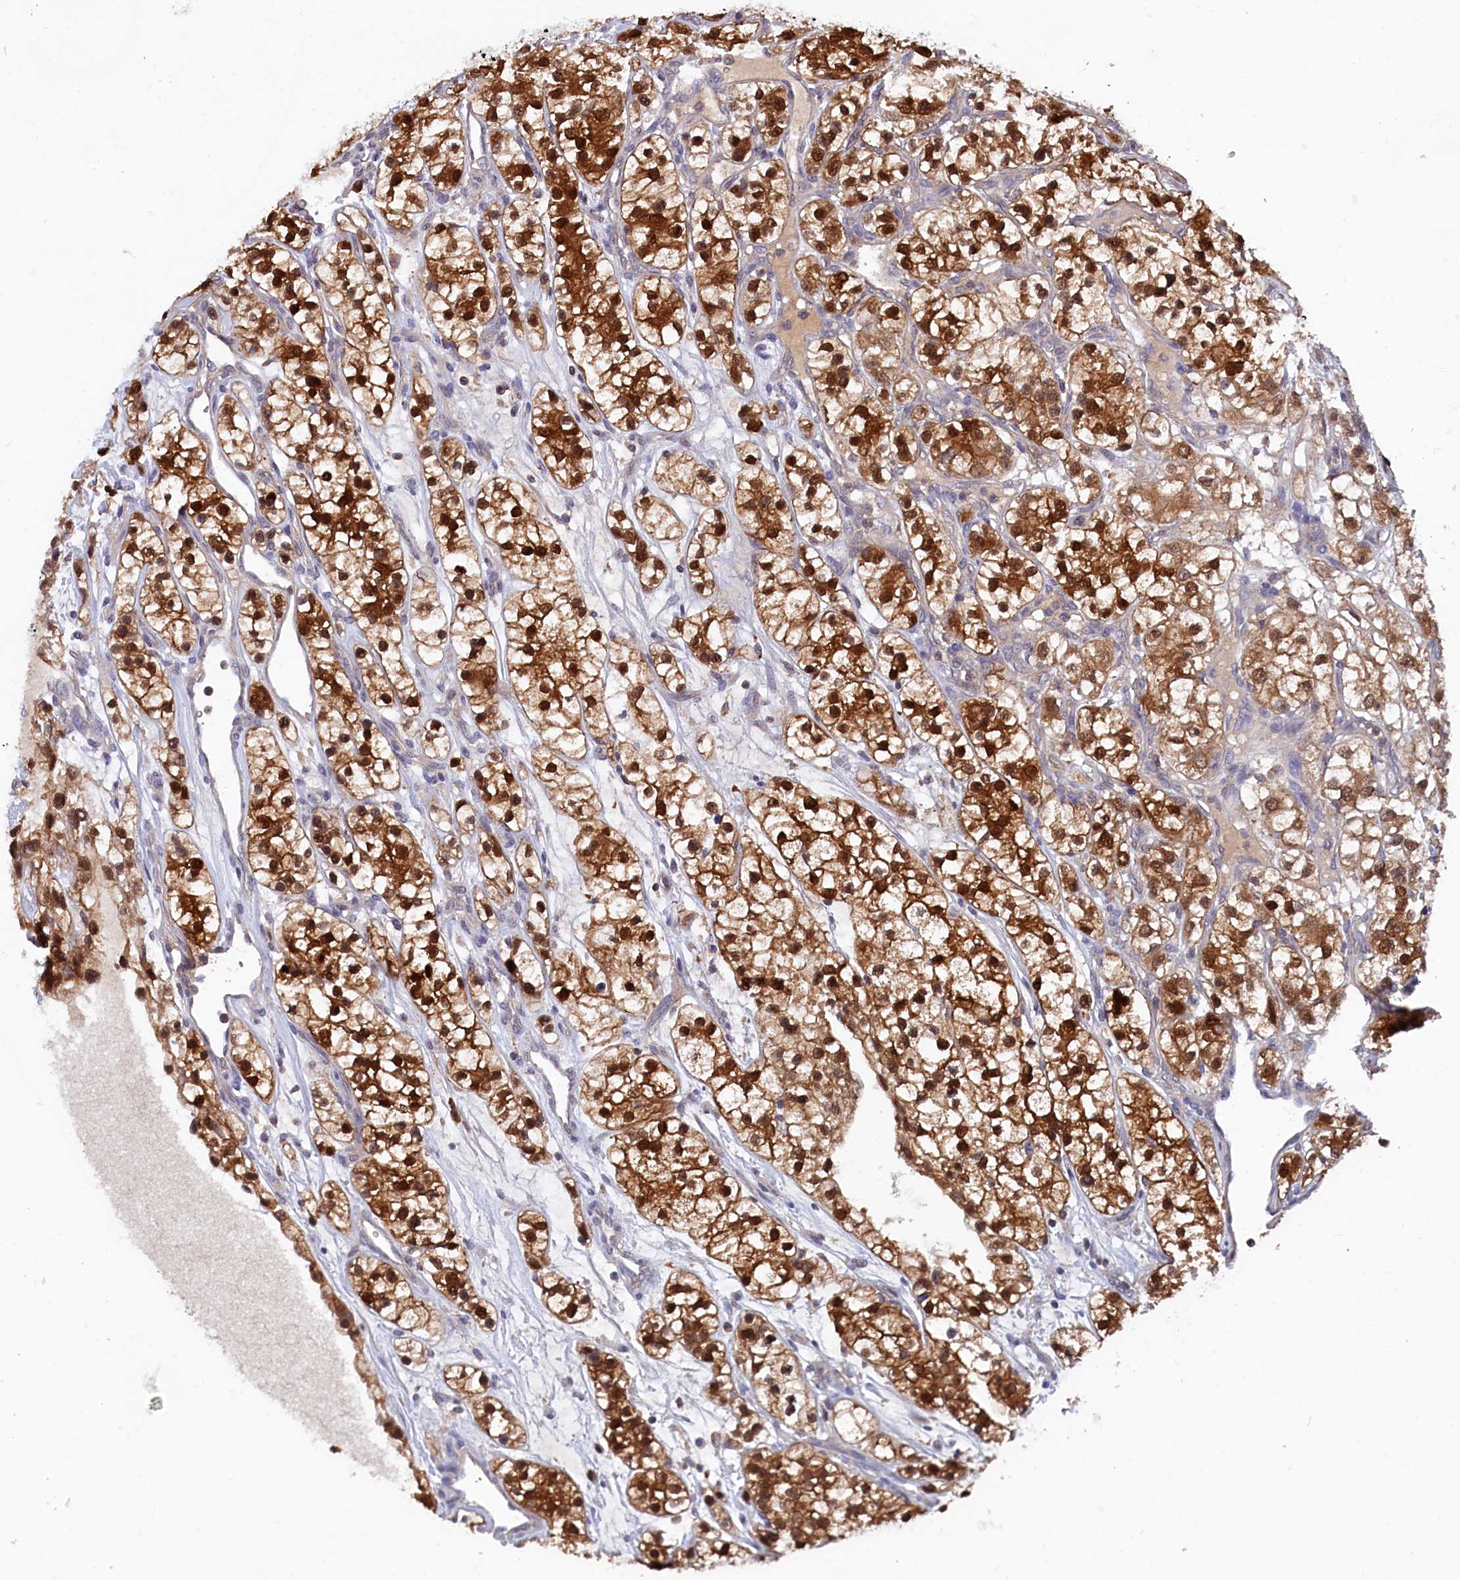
{"staining": {"intensity": "strong", "quantity": ">75%", "location": "cytoplasmic/membranous,nuclear"}, "tissue": "renal cancer", "cell_type": "Tumor cells", "image_type": "cancer", "snomed": [{"axis": "morphology", "description": "Adenocarcinoma, NOS"}, {"axis": "topography", "description": "Kidney"}], "caption": "Strong cytoplasmic/membranous and nuclear protein expression is identified in about >75% of tumor cells in adenocarcinoma (renal).", "gene": "JPT2", "patient": {"sex": "female", "age": 57}}